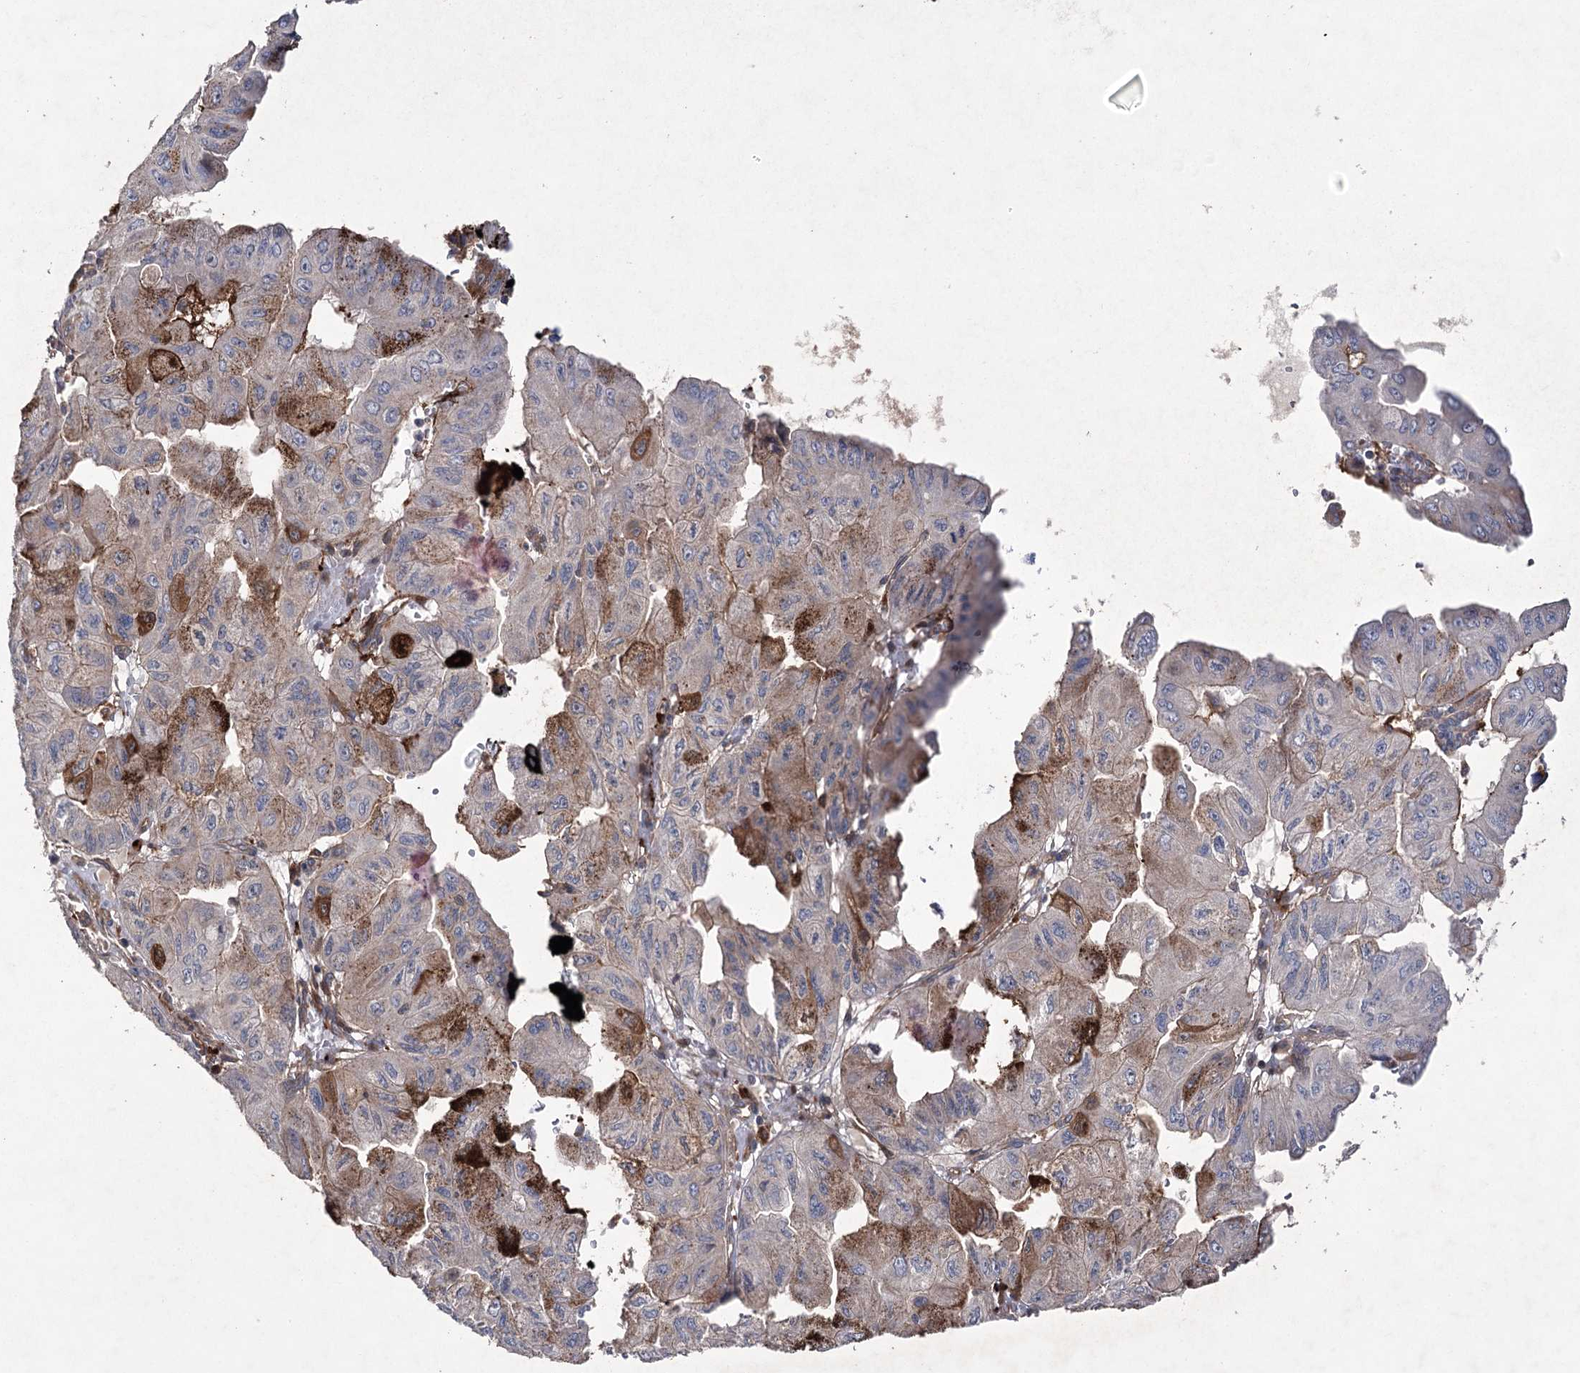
{"staining": {"intensity": "moderate", "quantity": "<25%", "location": "cytoplasmic/membranous"}, "tissue": "pancreatic cancer", "cell_type": "Tumor cells", "image_type": "cancer", "snomed": [{"axis": "morphology", "description": "Adenocarcinoma, NOS"}, {"axis": "topography", "description": "Pancreas"}], "caption": "A brown stain highlights moderate cytoplasmic/membranous expression of a protein in human pancreatic cancer tumor cells.", "gene": "OTUD1", "patient": {"sex": "male", "age": 51}}